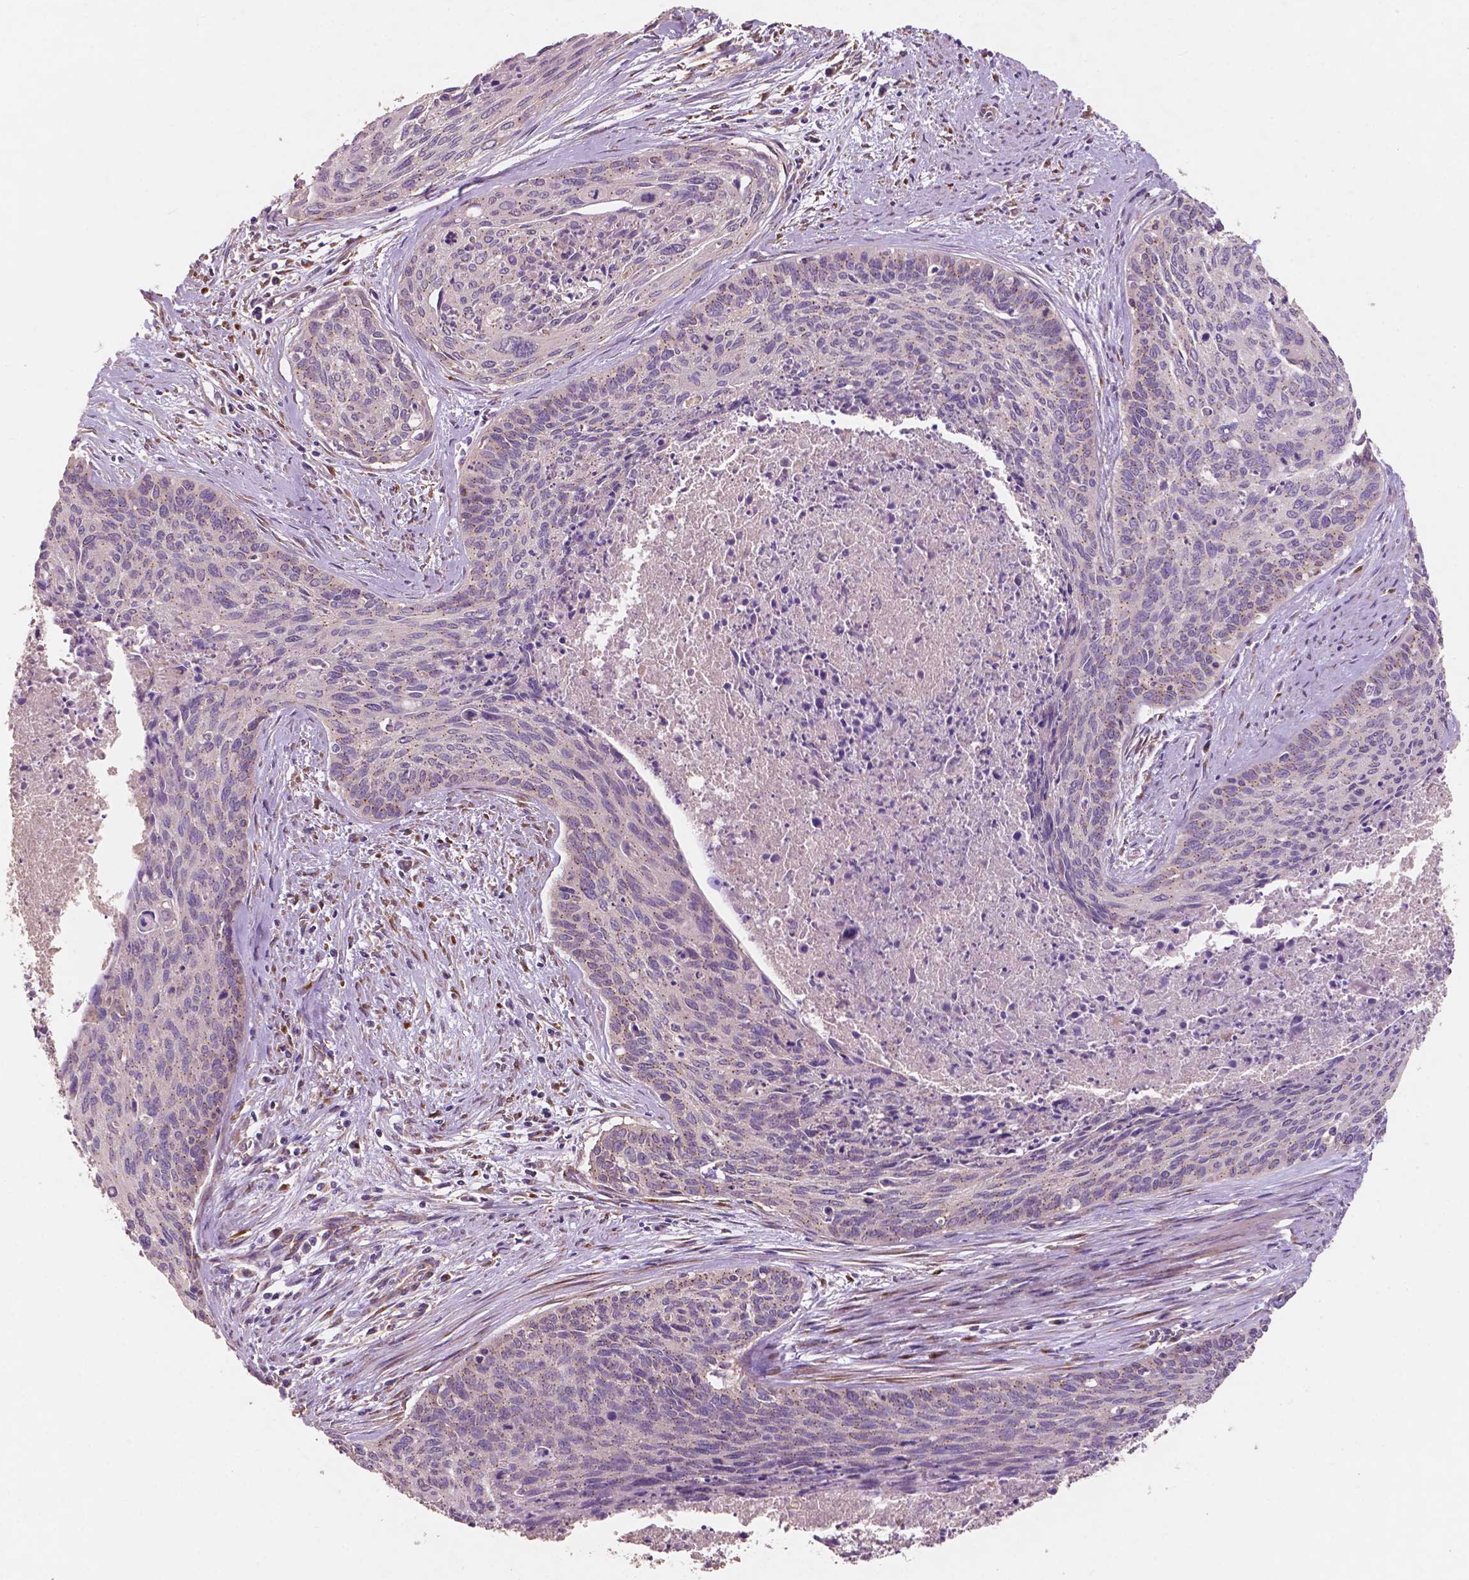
{"staining": {"intensity": "weak", "quantity": "<25%", "location": "cytoplasmic/membranous"}, "tissue": "cervical cancer", "cell_type": "Tumor cells", "image_type": "cancer", "snomed": [{"axis": "morphology", "description": "Squamous cell carcinoma, NOS"}, {"axis": "topography", "description": "Cervix"}], "caption": "This is an immunohistochemistry (IHC) micrograph of human cervical squamous cell carcinoma. There is no staining in tumor cells.", "gene": "CHPT1", "patient": {"sex": "female", "age": 55}}